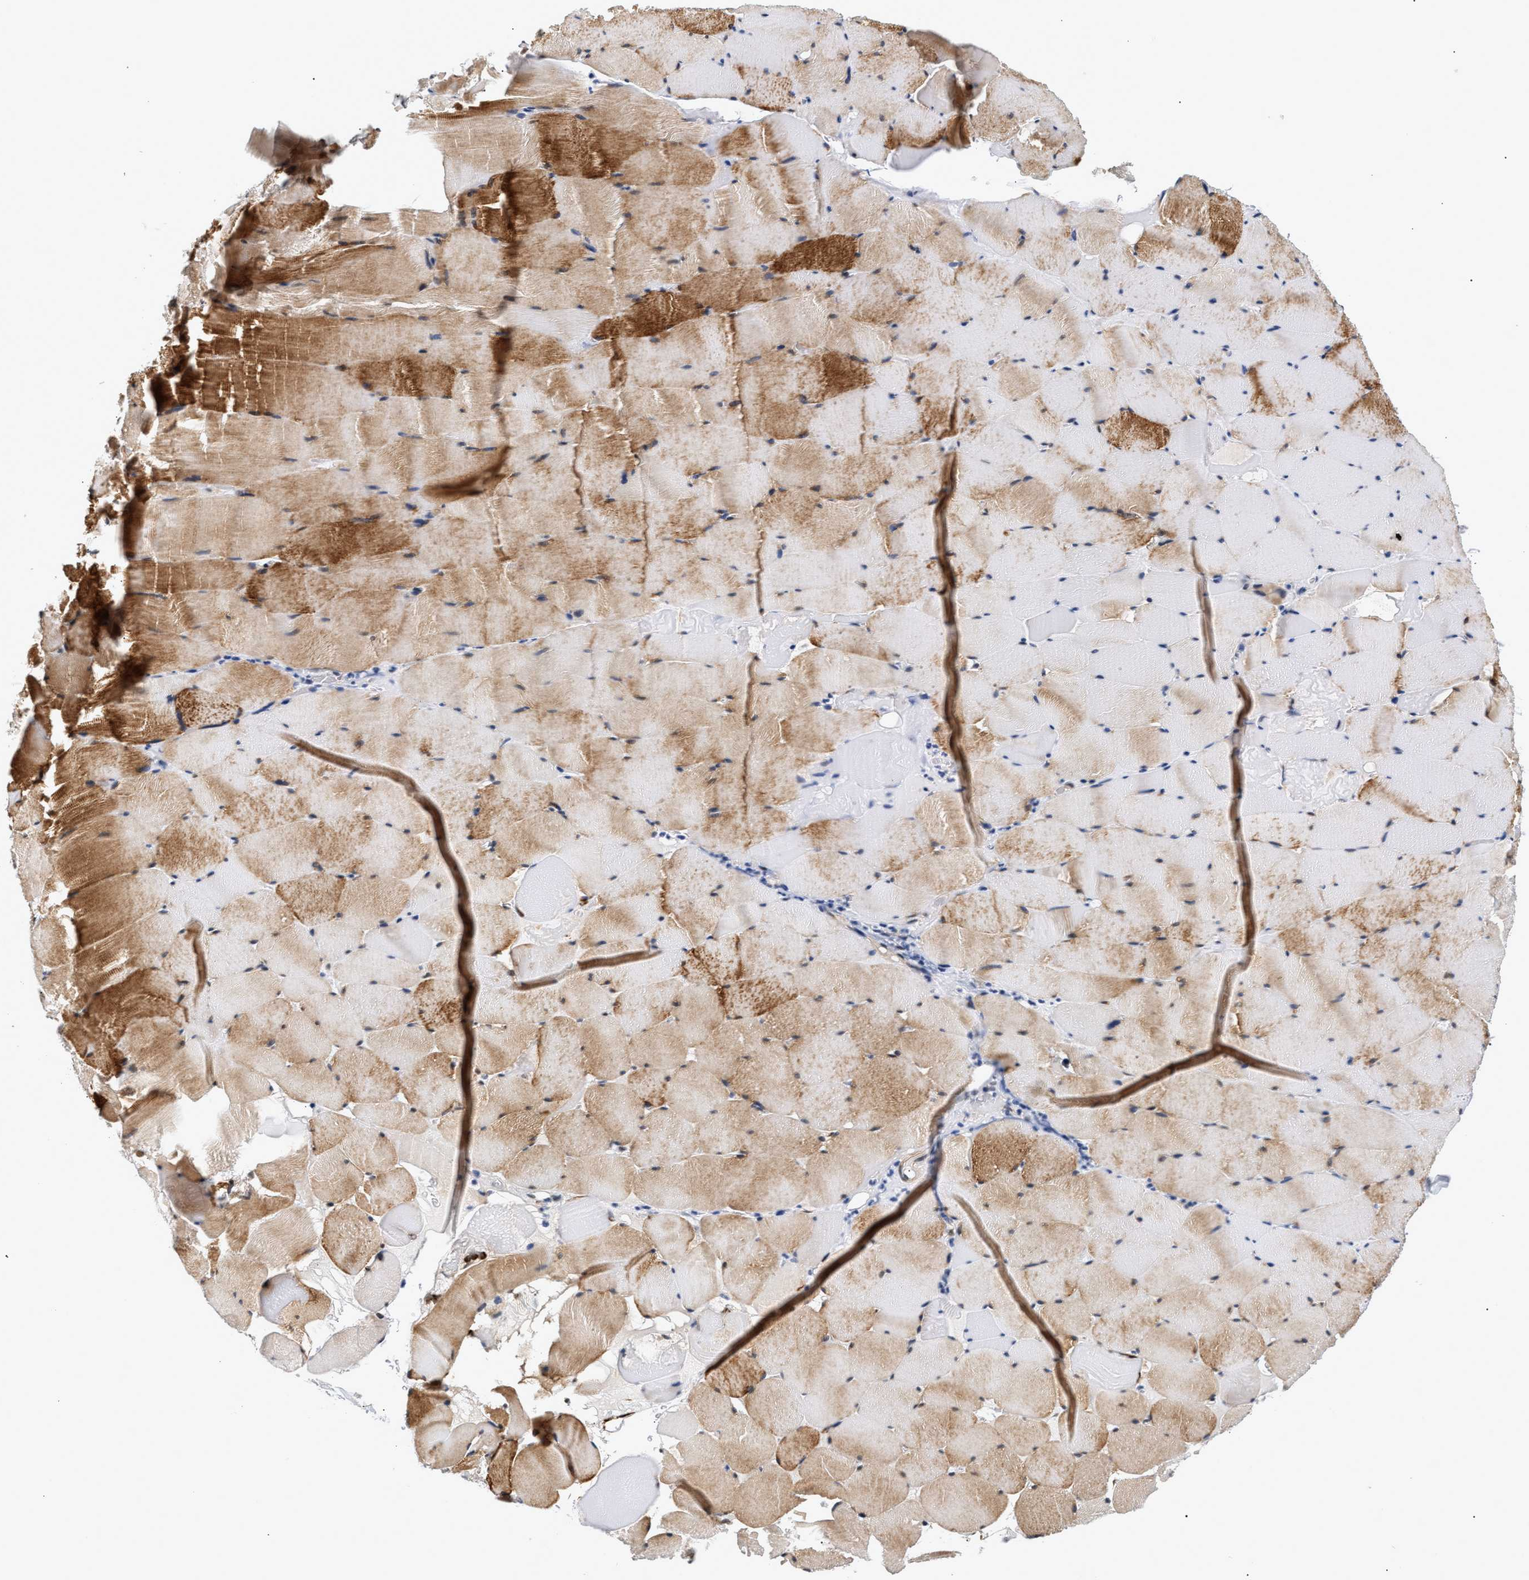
{"staining": {"intensity": "strong", "quantity": "25%-75%", "location": "cytoplasmic/membranous"}, "tissue": "skeletal muscle", "cell_type": "Myocytes", "image_type": "normal", "snomed": [{"axis": "morphology", "description": "Normal tissue, NOS"}, {"axis": "topography", "description": "Skeletal muscle"}], "caption": "Benign skeletal muscle shows strong cytoplasmic/membranous staining in about 25%-75% of myocytes, visualized by immunohistochemistry. The staining was performed using DAB, with brown indicating positive protein expression. Nuclei are stained blue with hematoxylin.", "gene": "THOC1", "patient": {"sex": "male", "age": 62}}